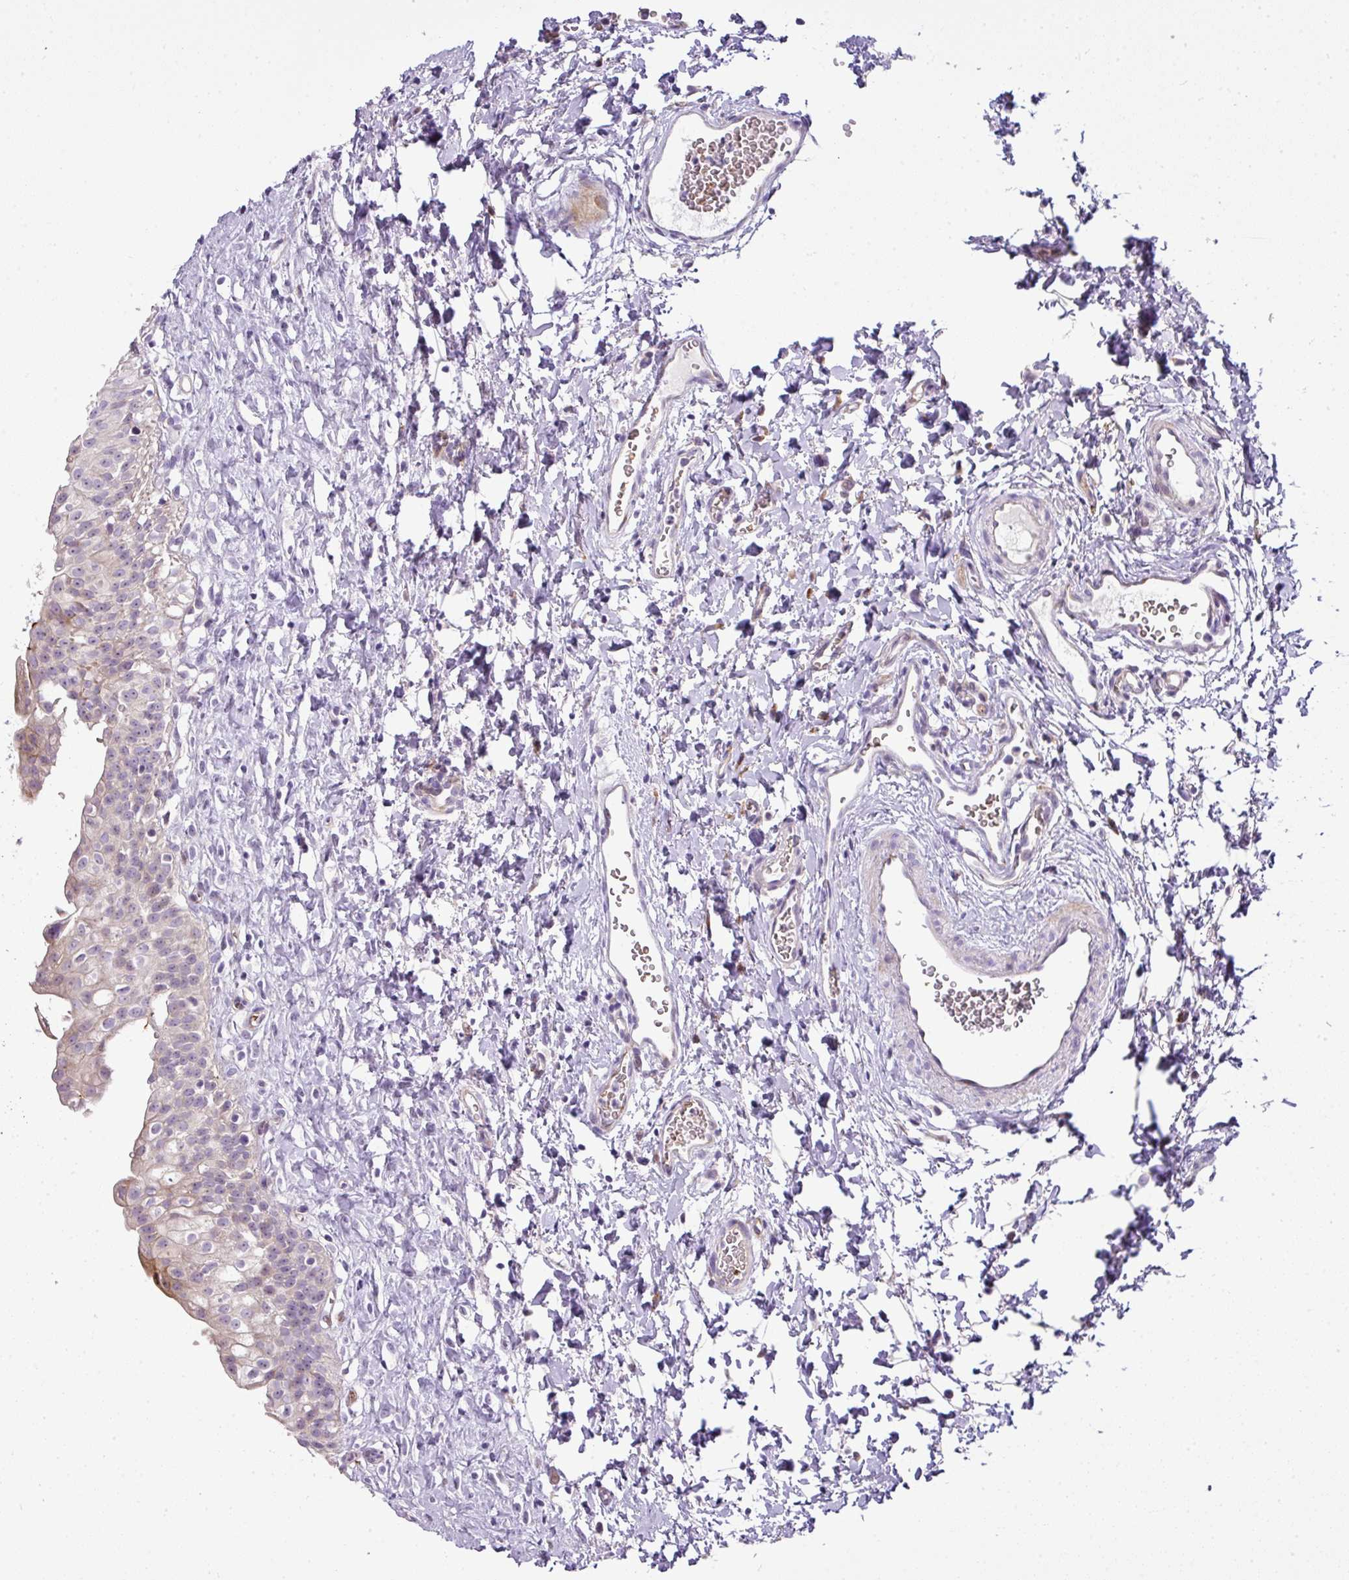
{"staining": {"intensity": "weak", "quantity": "<25%", "location": "cytoplasmic/membranous"}, "tissue": "urinary bladder", "cell_type": "Urothelial cells", "image_type": "normal", "snomed": [{"axis": "morphology", "description": "Normal tissue, NOS"}, {"axis": "topography", "description": "Urinary bladder"}], "caption": "This is a image of IHC staining of benign urinary bladder, which shows no expression in urothelial cells. (DAB IHC, high magnification).", "gene": "ATP6V1F", "patient": {"sex": "male", "age": 51}}